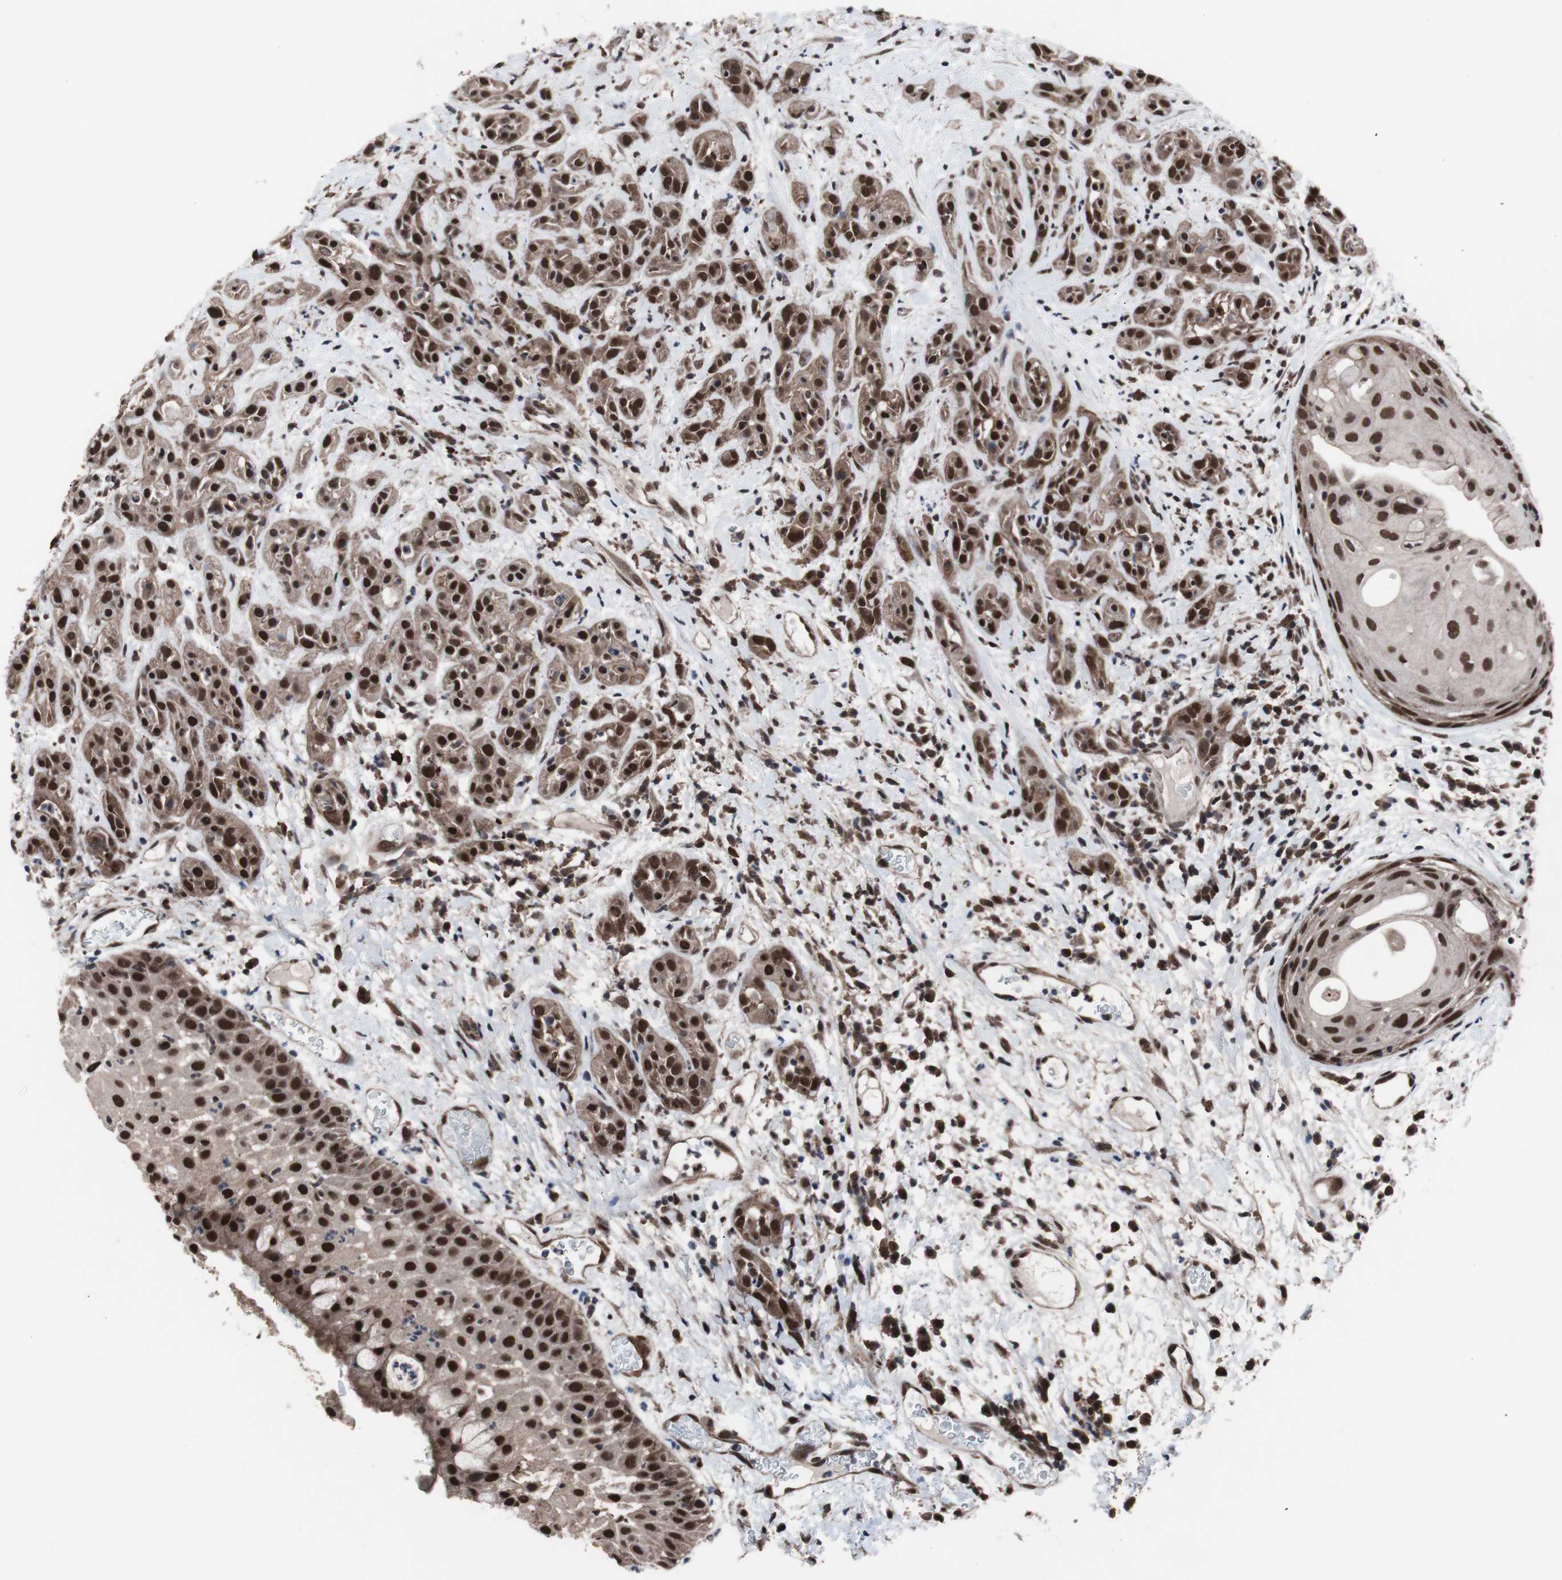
{"staining": {"intensity": "strong", "quantity": ">75%", "location": "cytoplasmic/membranous,nuclear"}, "tissue": "head and neck cancer", "cell_type": "Tumor cells", "image_type": "cancer", "snomed": [{"axis": "morphology", "description": "Squamous cell carcinoma, NOS"}, {"axis": "topography", "description": "Head-Neck"}], "caption": "This is an image of immunohistochemistry (IHC) staining of squamous cell carcinoma (head and neck), which shows strong expression in the cytoplasmic/membranous and nuclear of tumor cells.", "gene": "GTF2F2", "patient": {"sex": "male", "age": 62}}